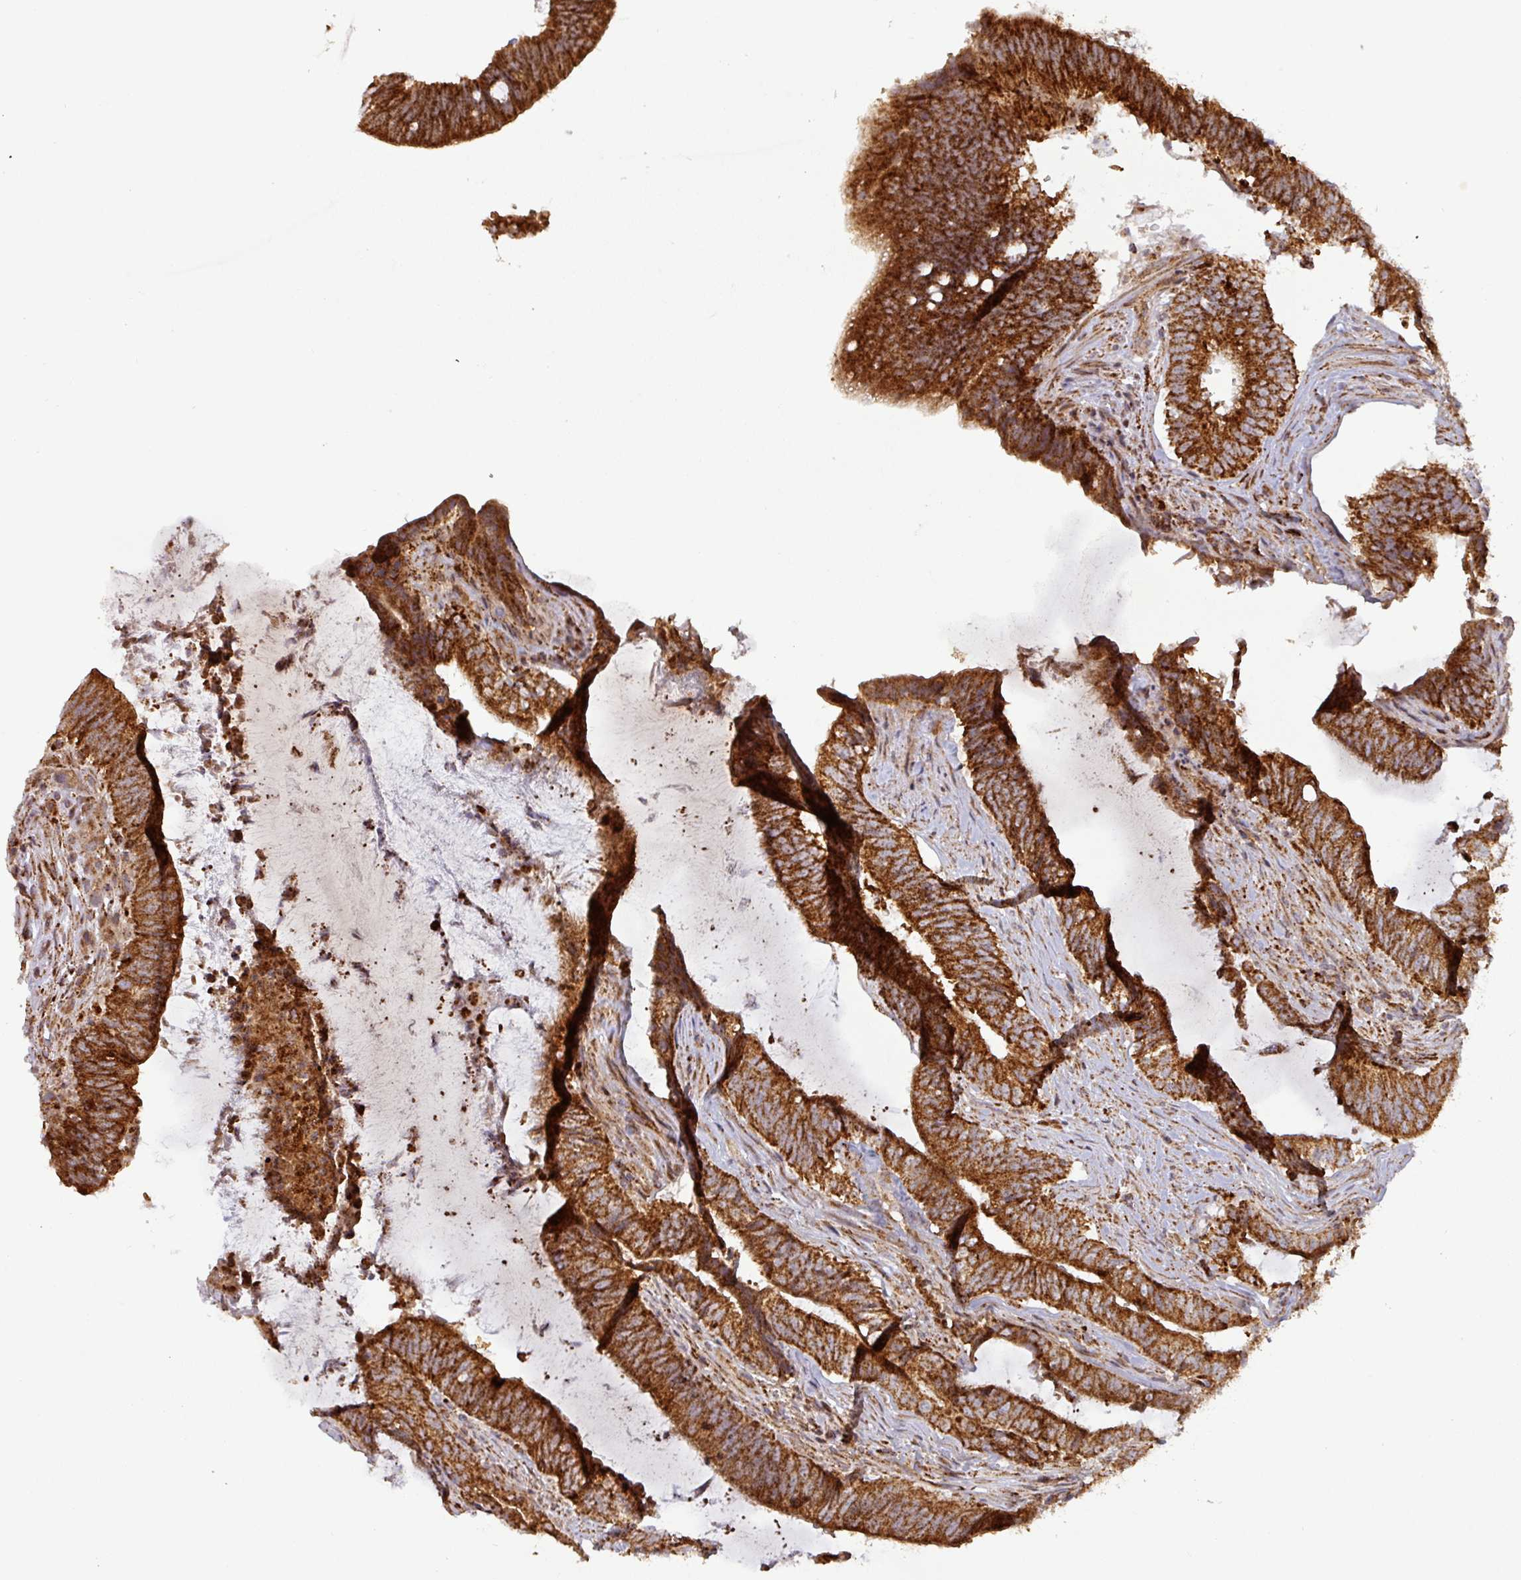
{"staining": {"intensity": "strong", "quantity": ">75%", "location": "cytoplasmic/membranous"}, "tissue": "colorectal cancer", "cell_type": "Tumor cells", "image_type": "cancer", "snomed": [{"axis": "morphology", "description": "Adenocarcinoma, NOS"}, {"axis": "topography", "description": "Colon"}], "caption": "Strong cytoplasmic/membranous protein staining is identified in about >75% of tumor cells in colorectal cancer (adenocarcinoma).", "gene": "GPD2", "patient": {"sex": "female", "age": 43}}